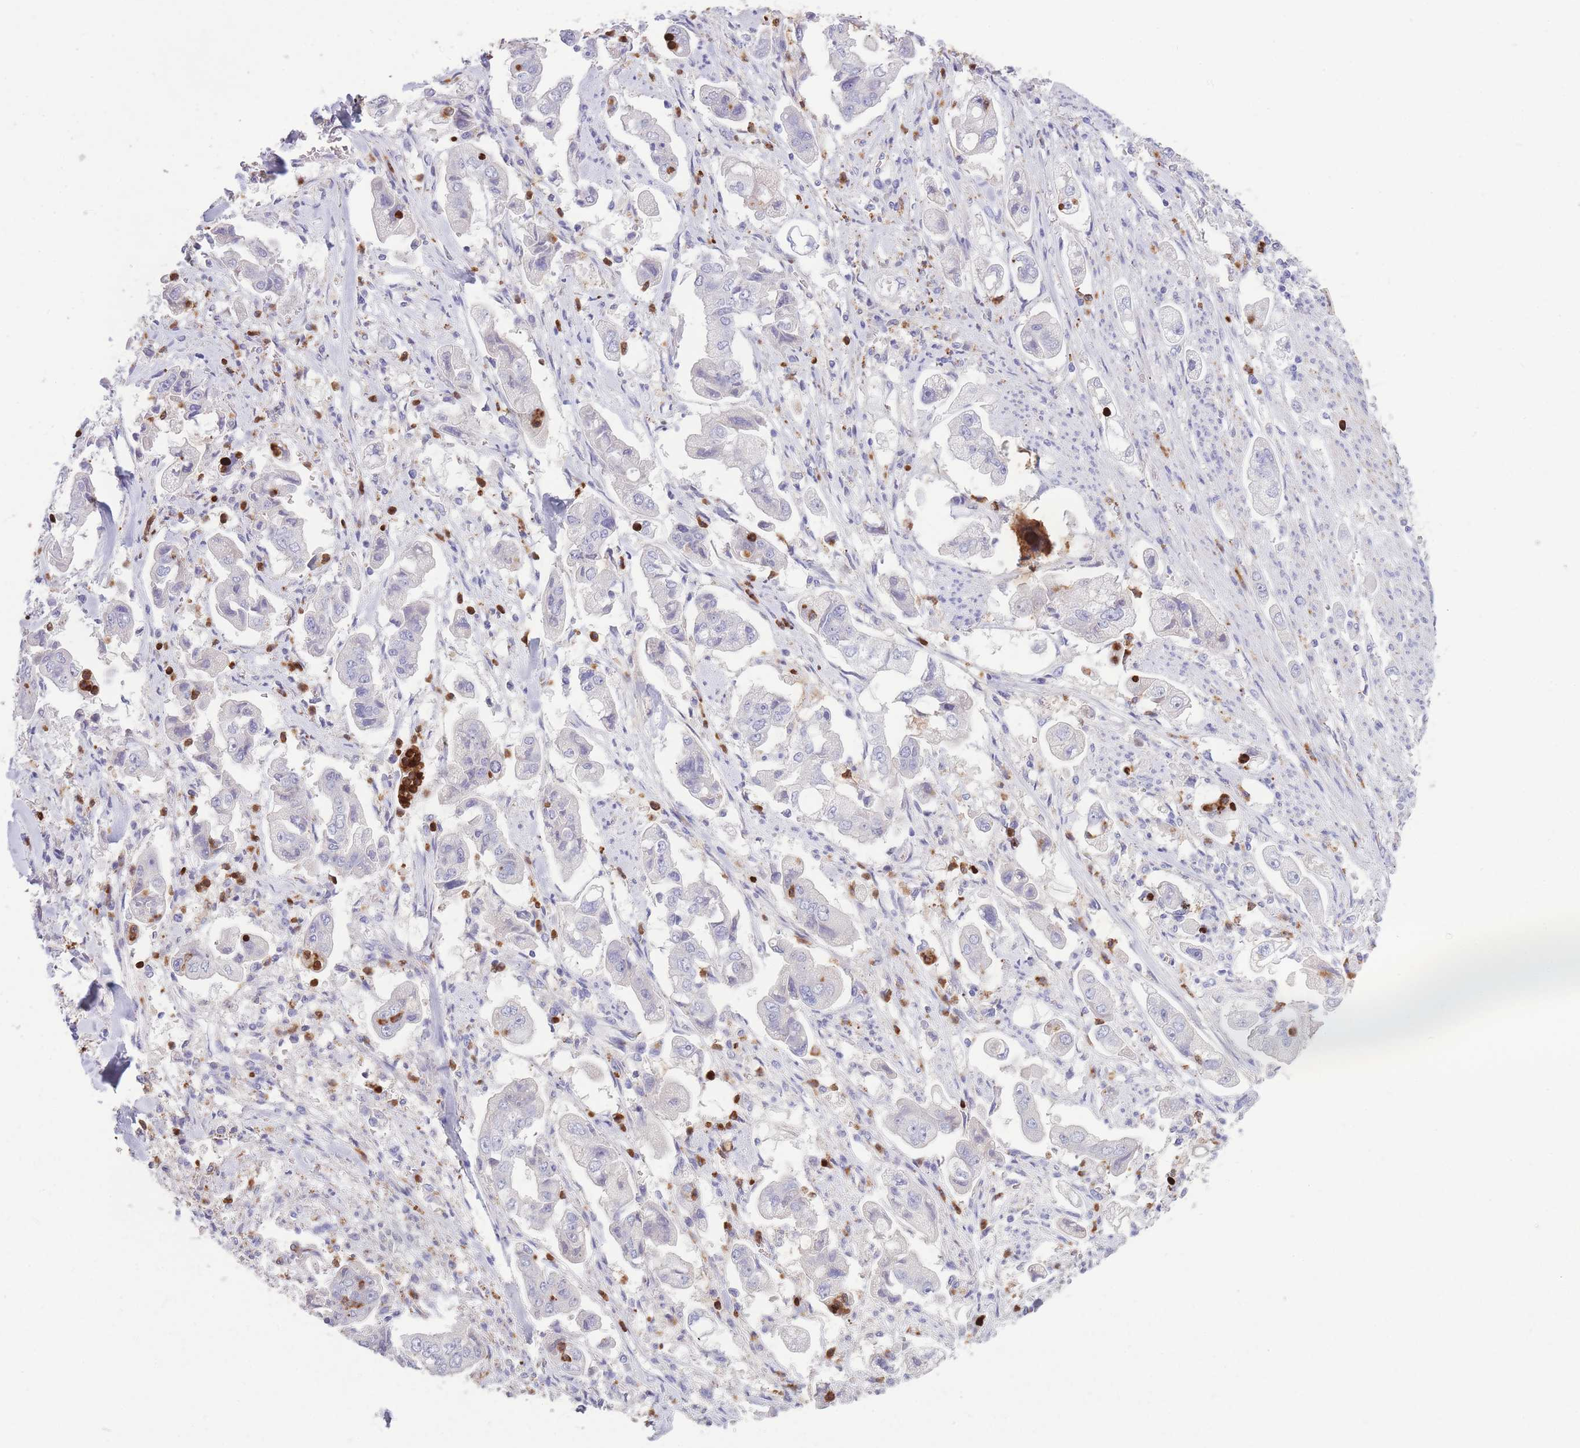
{"staining": {"intensity": "negative", "quantity": "none", "location": "none"}, "tissue": "stomach cancer", "cell_type": "Tumor cells", "image_type": "cancer", "snomed": [{"axis": "morphology", "description": "Adenocarcinoma, NOS"}, {"axis": "topography", "description": "Stomach"}], "caption": "High power microscopy image of an immunohistochemistry image of stomach adenocarcinoma, revealing no significant expression in tumor cells. Nuclei are stained in blue.", "gene": "CENPM", "patient": {"sex": "male", "age": 62}}